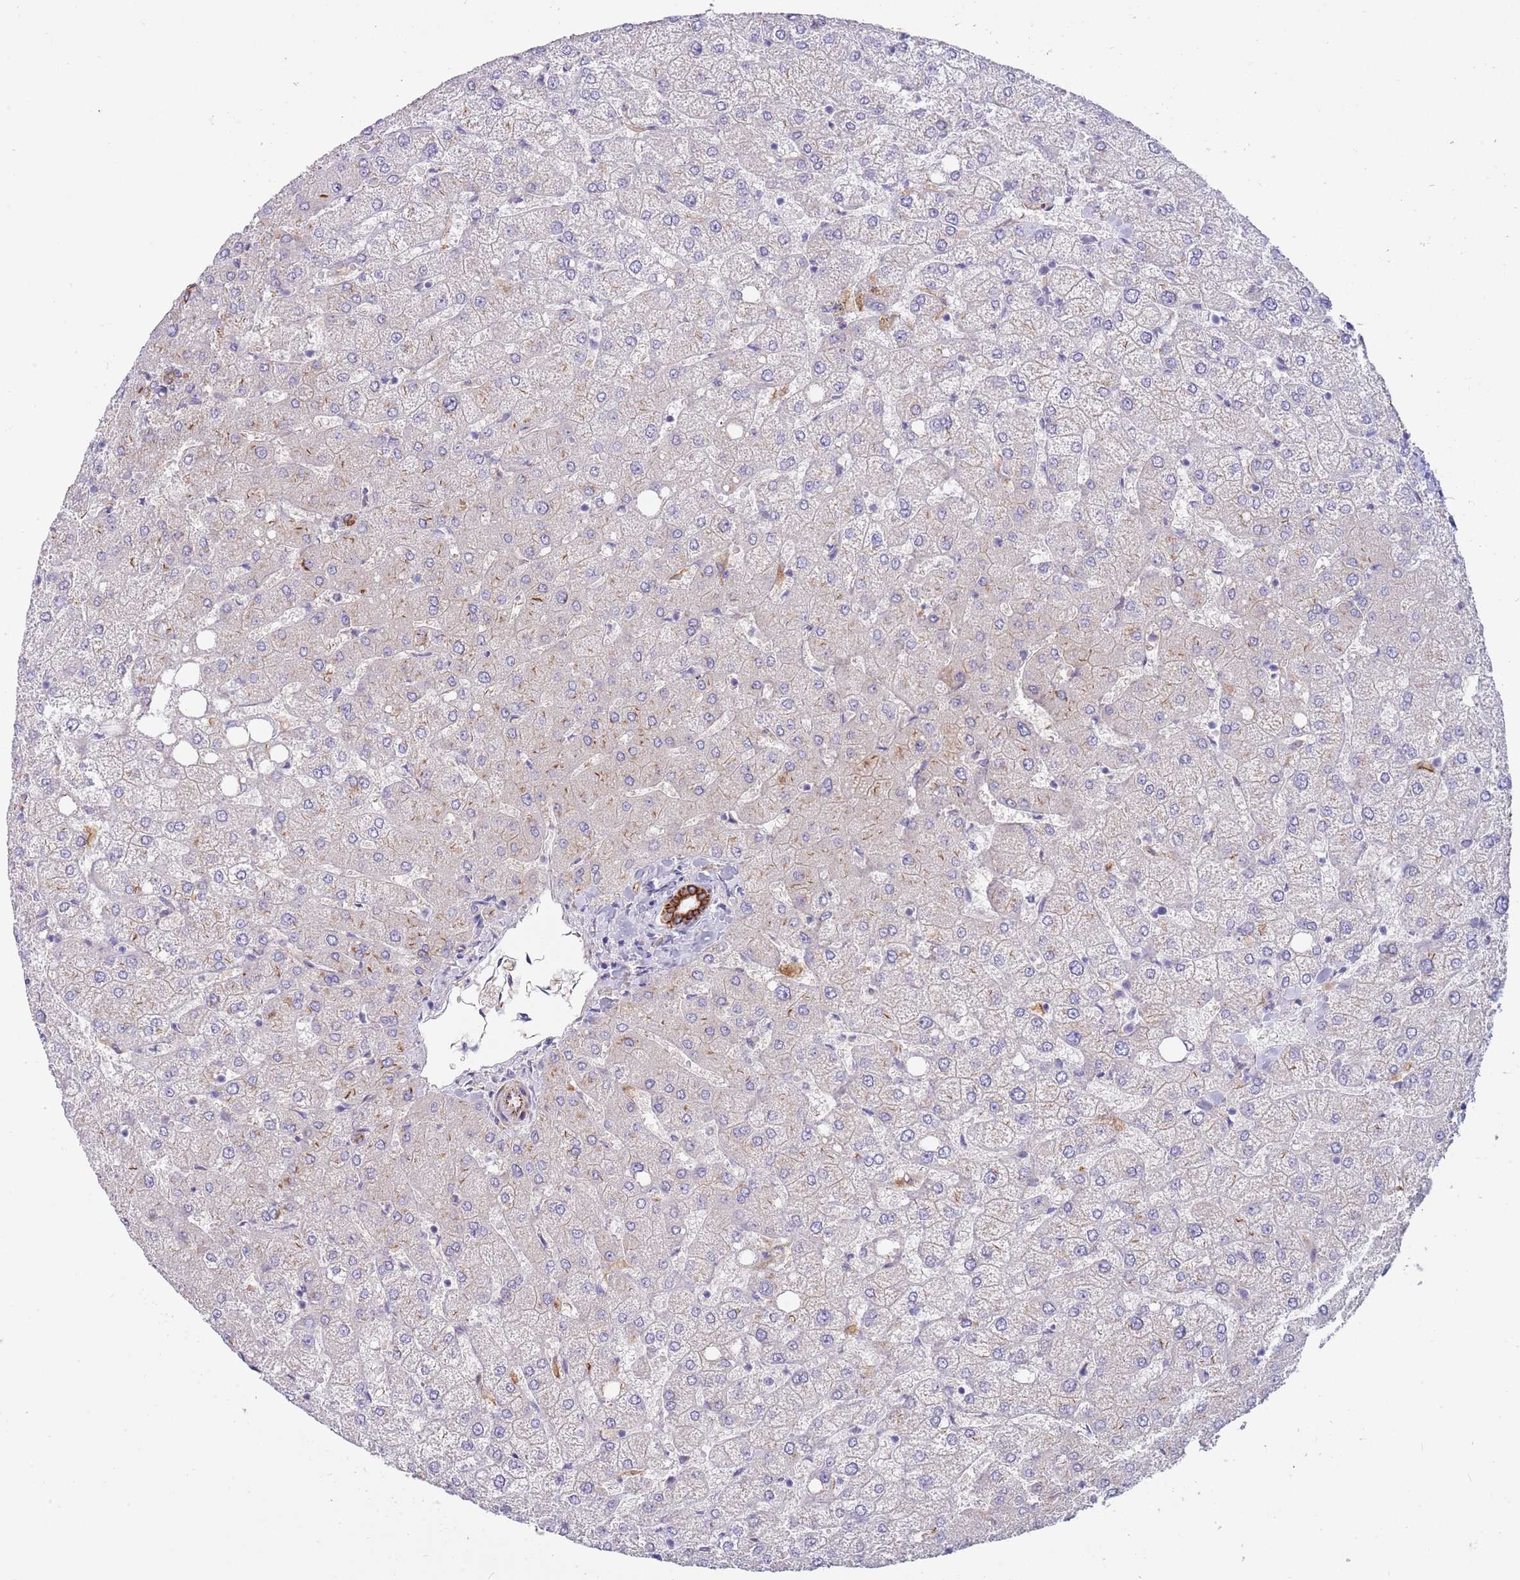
{"staining": {"intensity": "strong", "quantity": ">75%", "location": "cytoplasmic/membranous"}, "tissue": "liver", "cell_type": "Cholangiocytes", "image_type": "normal", "snomed": [{"axis": "morphology", "description": "Normal tissue, NOS"}, {"axis": "topography", "description": "Liver"}], "caption": "Strong cytoplasmic/membranous positivity for a protein is seen in about >75% of cholangiocytes of unremarkable liver using immunohistochemistry.", "gene": "MOGAT1", "patient": {"sex": "female", "age": 54}}